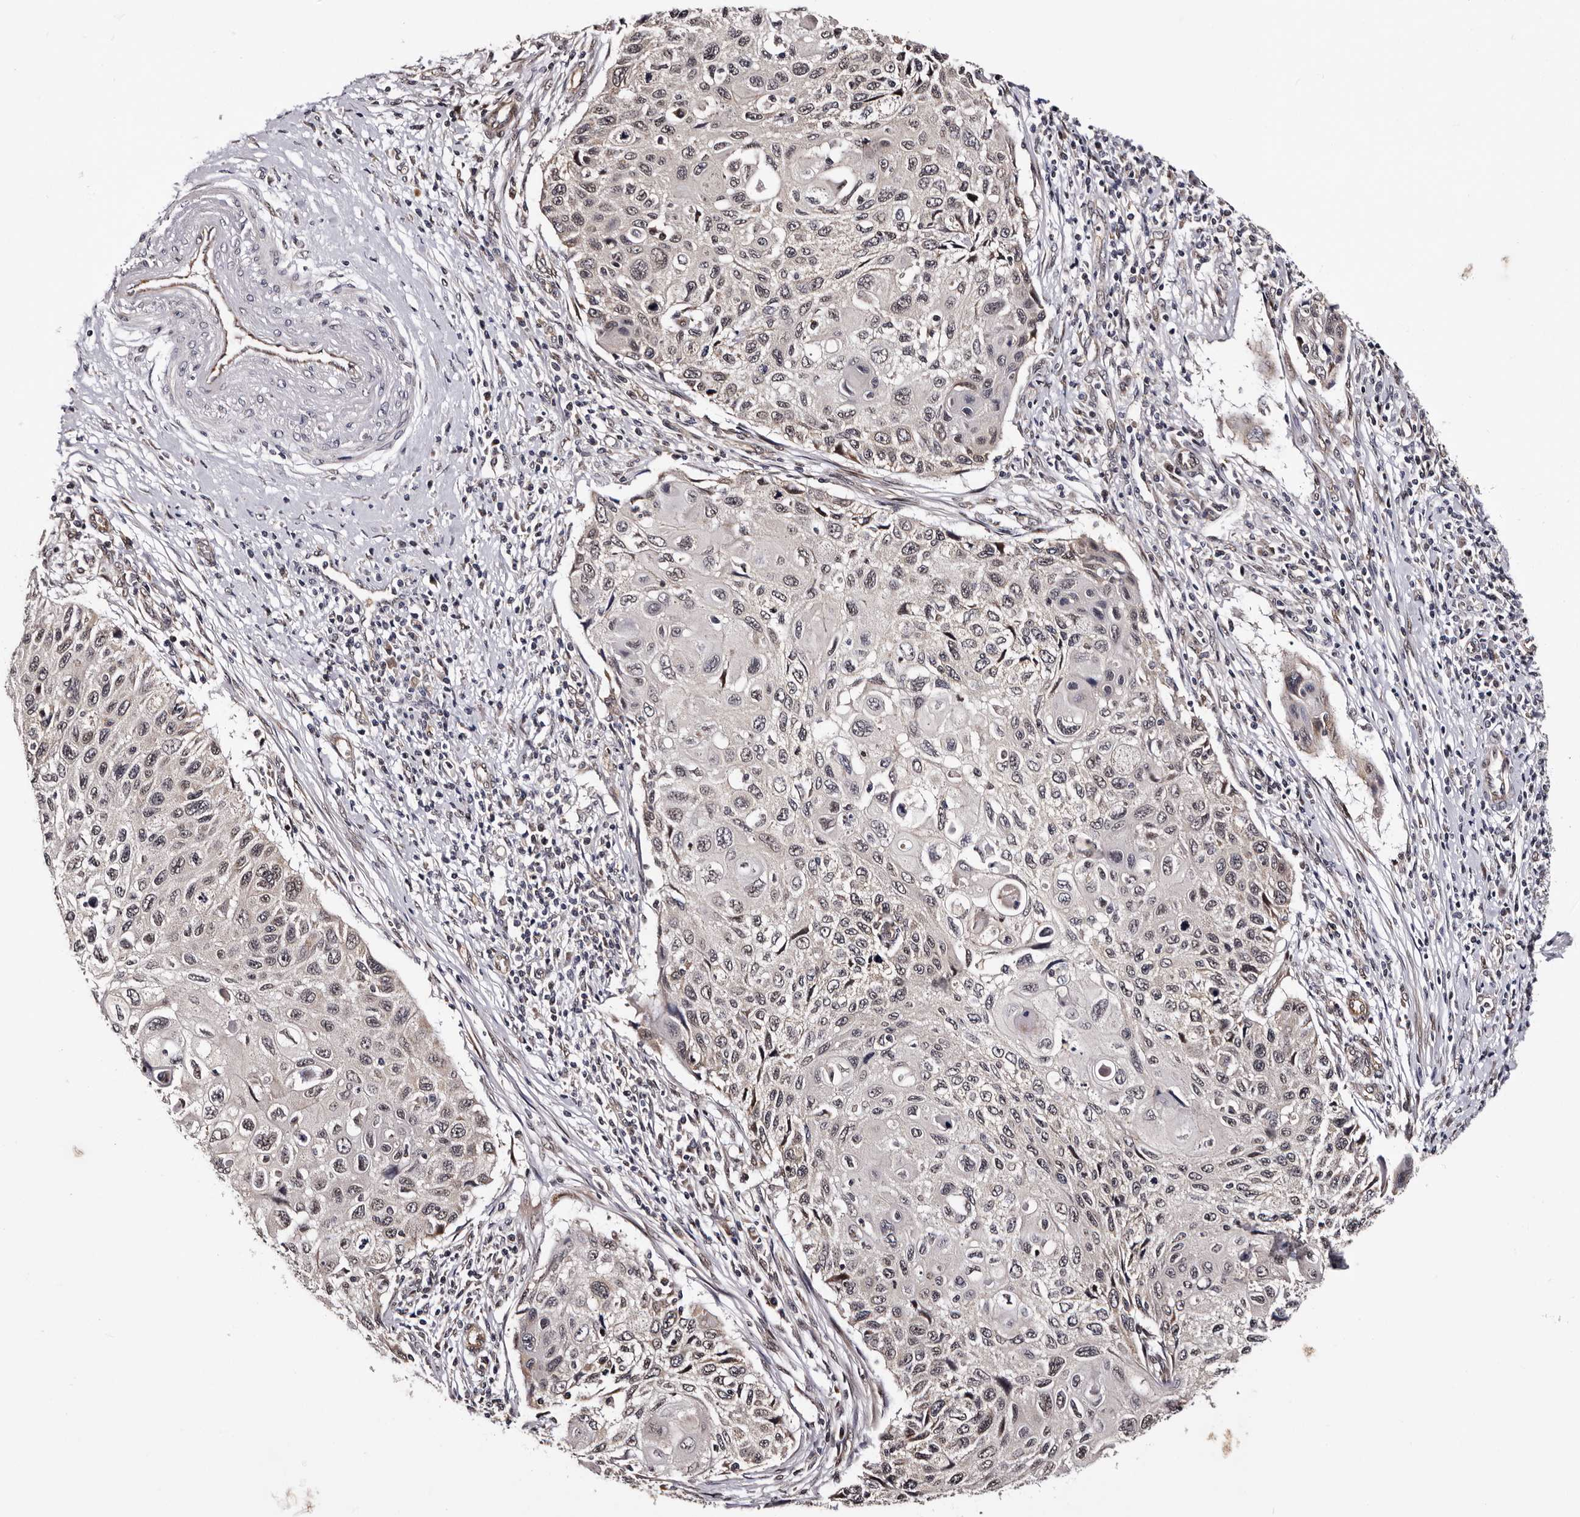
{"staining": {"intensity": "weak", "quantity": ">75%", "location": "nuclear"}, "tissue": "cervical cancer", "cell_type": "Tumor cells", "image_type": "cancer", "snomed": [{"axis": "morphology", "description": "Squamous cell carcinoma, NOS"}, {"axis": "topography", "description": "Cervix"}], "caption": "Cervical cancer stained with DAB (3,3'-diaminobenzidine) immunohistochemistry (IHC) exhibits low levels of weak nuclear staining in about >75% of tumor cells.", "gene": "GLRX3", "patient": {"sex": "female", "age": 70}}